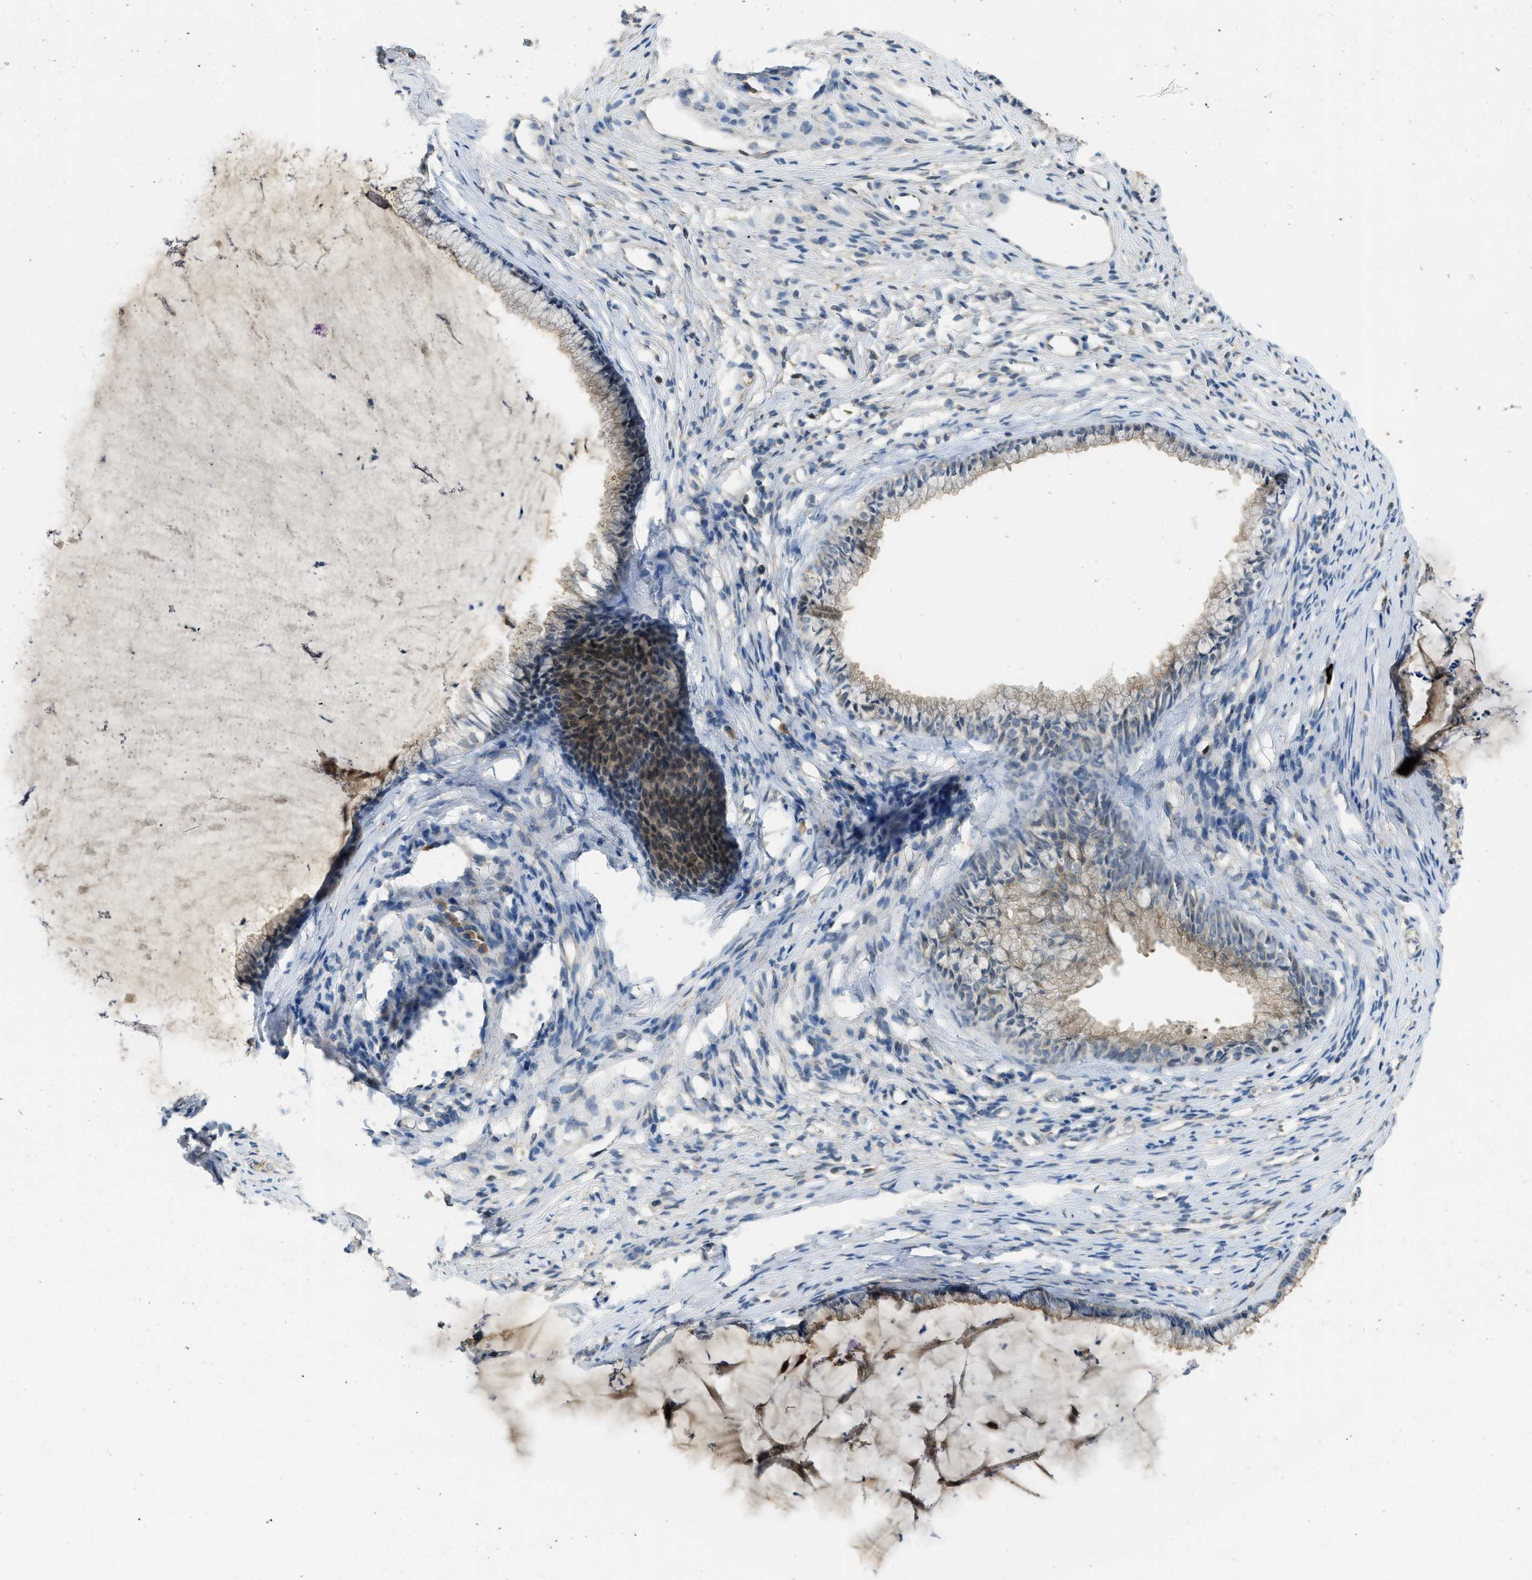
{"staining": {"intensity": "weak", "quantity": "<25%", "location": "cytoplasmic/membranous"}, "tissue": "cervix", "cell_type": "Glandular cells", "image_type": "normal", "snomed": [{"axis": "morphology", "description": "Normal tissue, NOS"}, {"axis": "topography", "description": "Cervix"}], "caption": "DAB (3,3'-diaminobenzidine) immunohistochemical staining of unremarkable cervix demonstrates no significant positivity in glandular cells. Nuclei are stained in blue.", "gene": "MIS18A", "patient": {"sex": "female", "age": 77}}